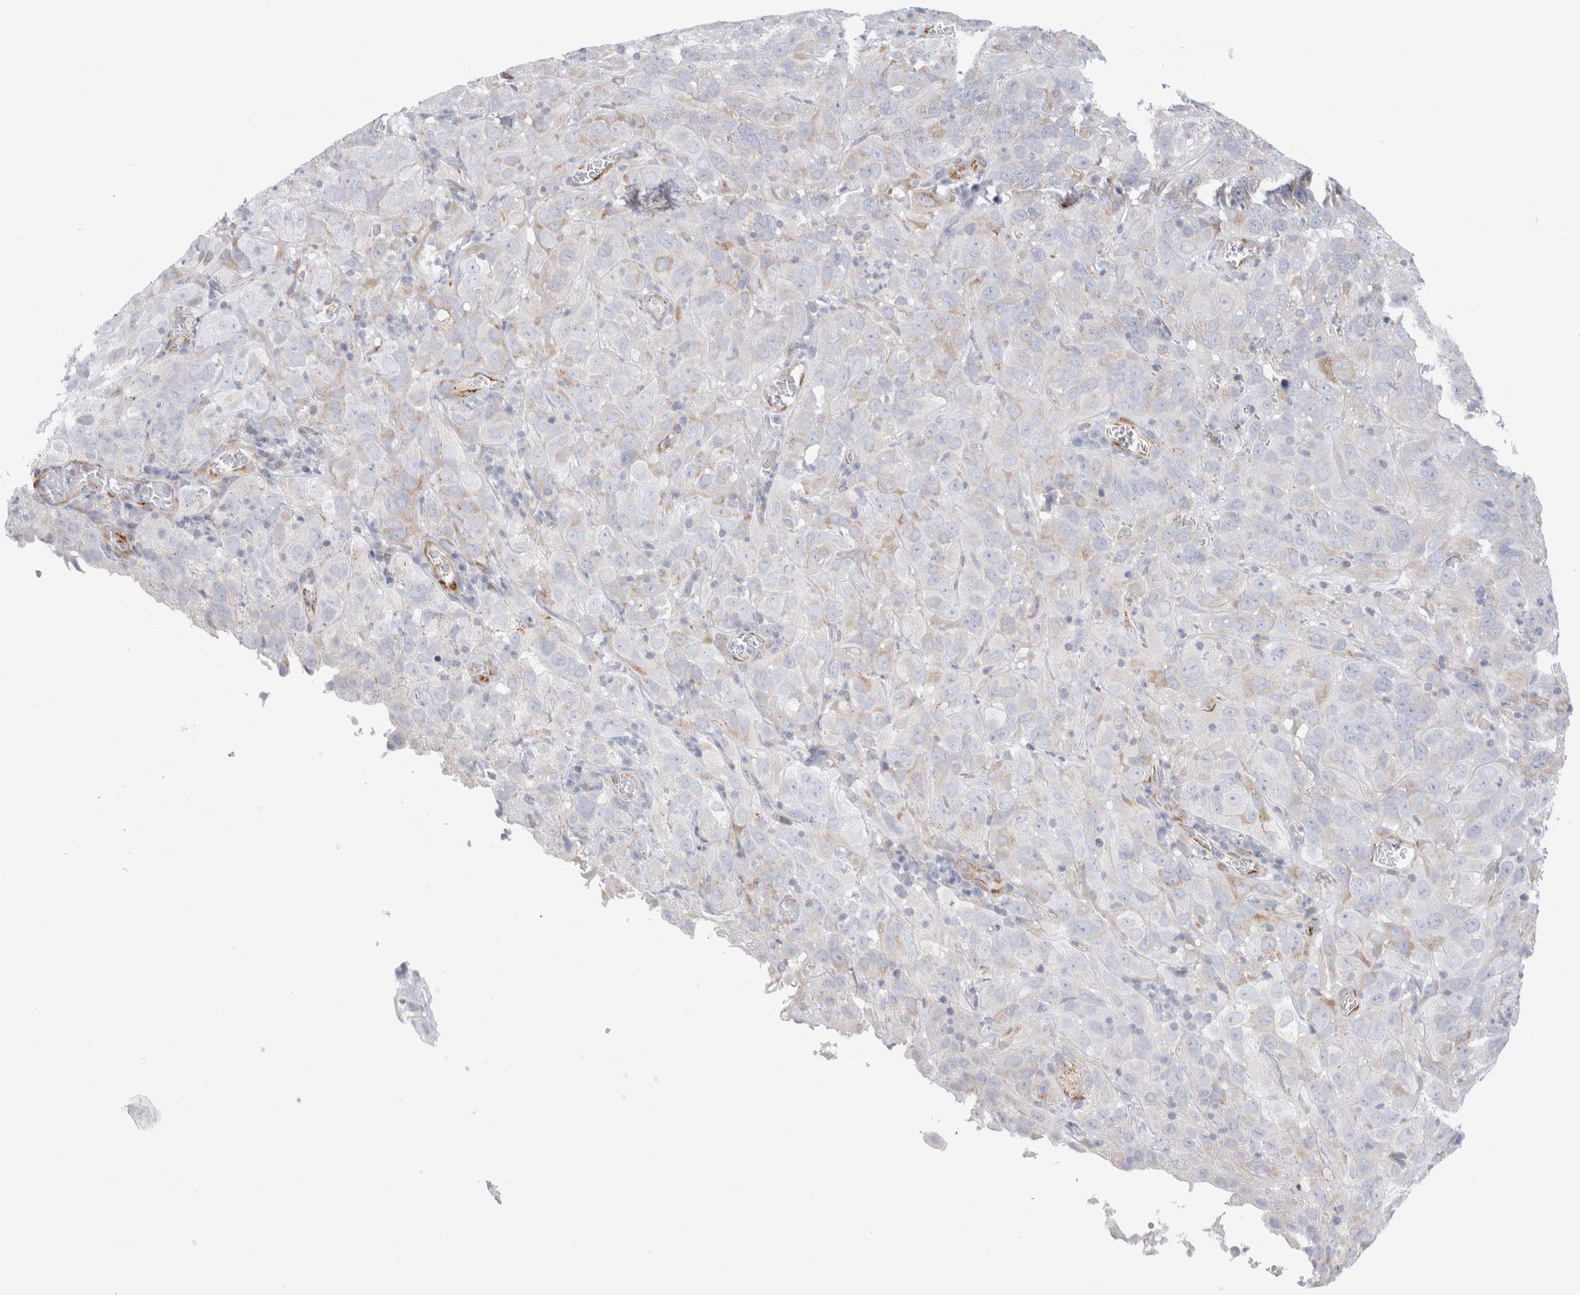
{"staining": {"intensity": "weak", "quantity": "<25%", "location": "cytoplasmic/membranous"}, "tissue": "cervical cancer", "cell_type": "Tumor cells", "image_type": "cancer", "snomed": [{"axis": "morphology", "description": "Squamous cell carcinoma, NOS"}, {"axis": "topography", "description": "Cervix"}], "caption": "High magnification brightfield microscopy of cervical cancer stained with DAB (brown) and counterstained with hematoxylin (blue): tumor cells show no significant expression.", "gene": "CNPY4", "patient": {"sex": "female", "age": 32}}